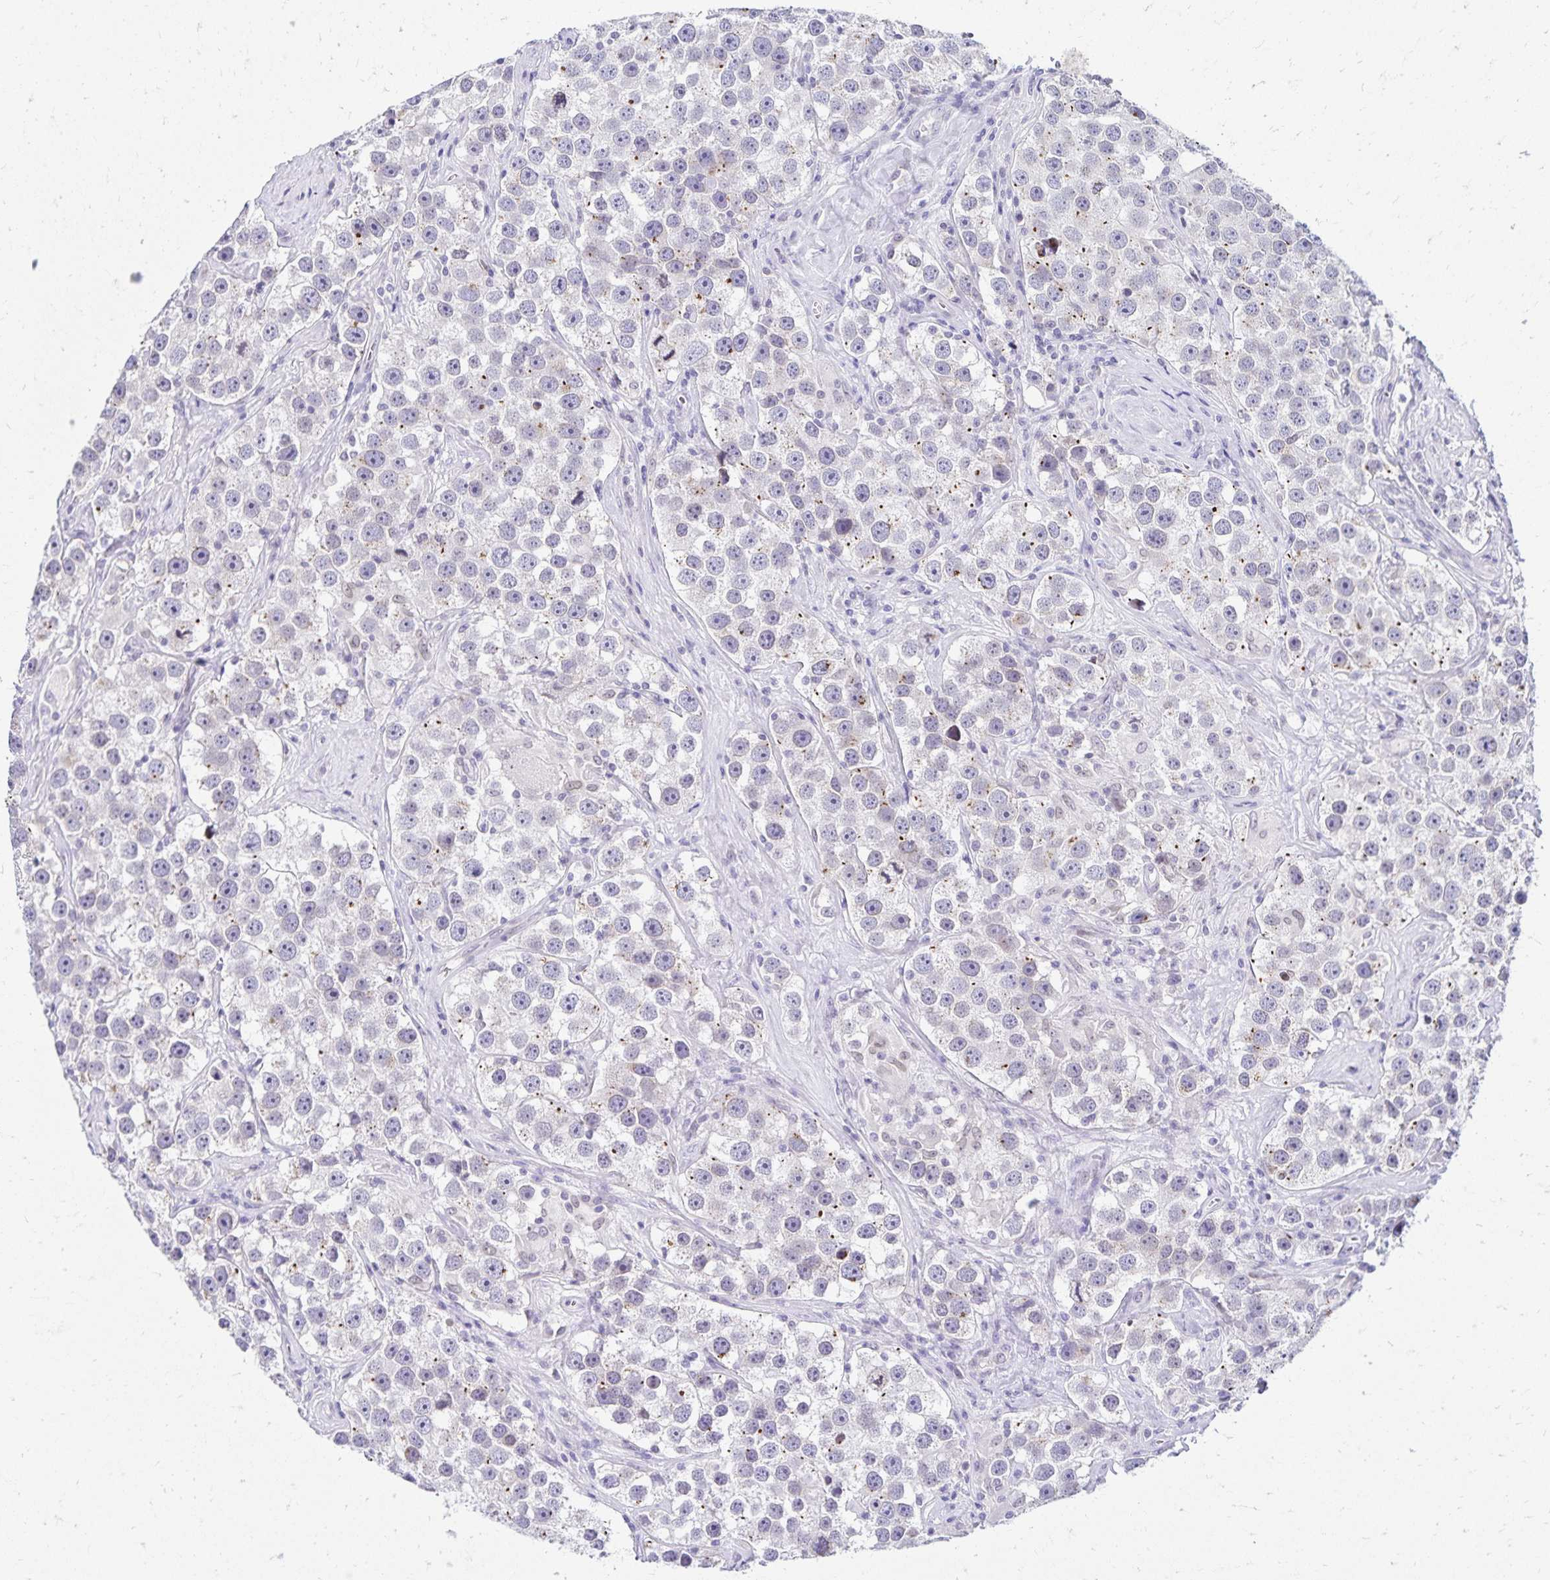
{"staining": {"intensity": "moderate", "quantity": "<25%", "location": "cytoplasmic/membranous"}, "tissue": "testis cancer", "cell_type": "Tumor cells", "image_type": "cancer", "snomed": [{"axis": "morphology", "description": "Seminoma, NOS"}, {"axis": "topography", "description": "Testis"}], "caption": "This is an image of immunohistochemistry (IHC) staining of testis cancer, which shows moderate staining in the cytoplasmic/membranous of tumor cells.", "gene": "FAM166C", "patient": {"sex": "male", "age": 49}}